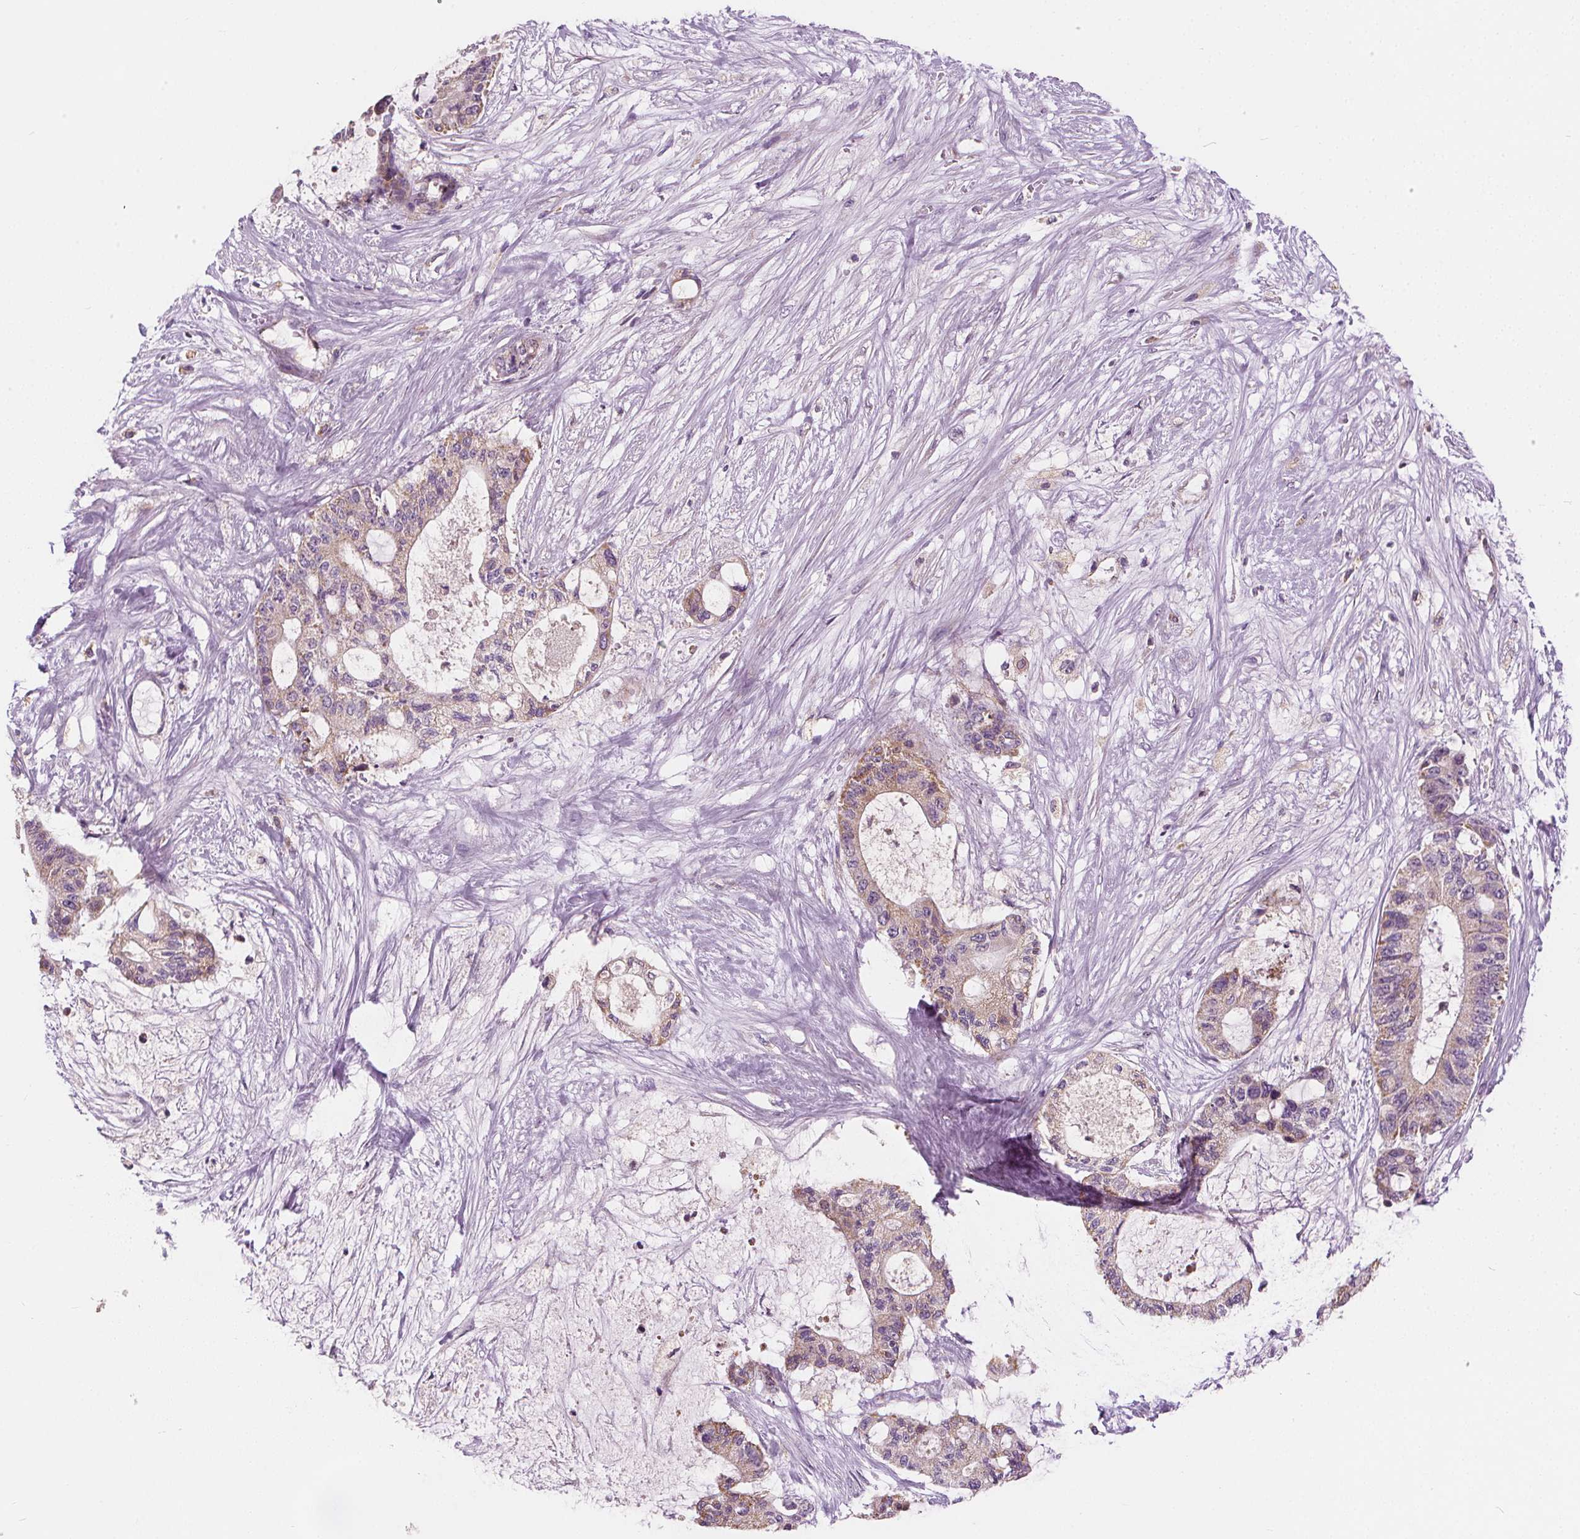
{"staining": {"intensity": "weak", "quantity": "25%-75%", "location": "cytoplasmic/membranous"}, "tissue": "liver cancer", "cell_type": "Tumor cells", "image_type": "cancer", "snomed": [{"axis": "morphology", "description": "Normal tissue, NOS"}, {"axis": "morphology", "description": "Cholangiocarcinoma"}, {"axis": "topography", "description": "Liver"}, {"axis": "topography", "description": "Peripheral nerve tissue"}], "caption": "Human liver cancer stained for a protein (brown) shows weak cytoplasmic/membranous positive staining in approximately 25%-75% of tumor cells.", "gene": "RAB20", "patient": {"sex": "female", "age": 73}}